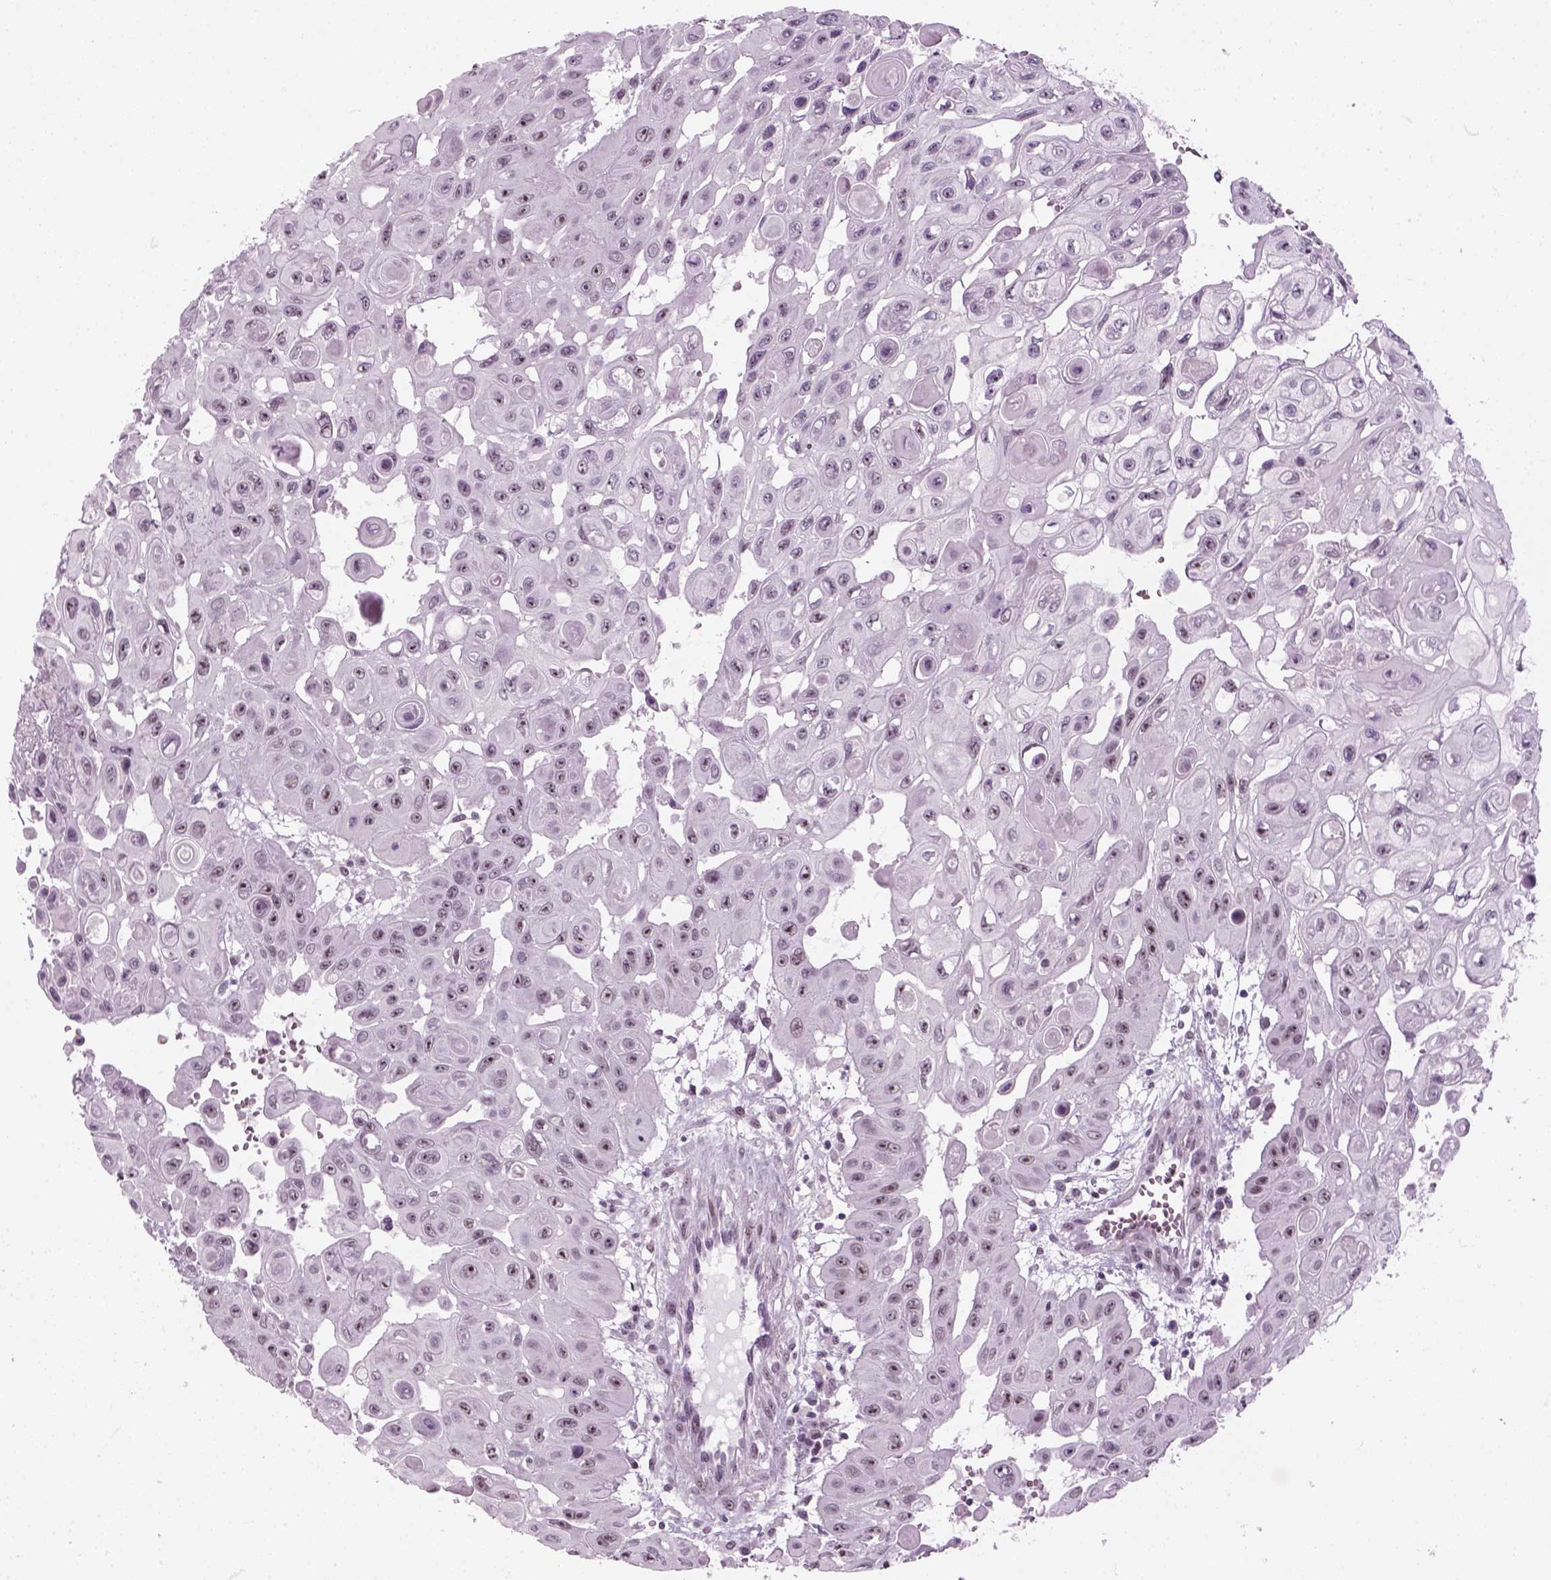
{"staining": {"intensity": "moderate", "quantity": "25%-75%", "location": "nuclear"}, "tissue": "head and neck cancer", "cell_type": "Tumor cells", "image_type": "cancer", "snomed": [{"axis": "morphology", "description": "Adenocarcinoma, NOS"}, {"axis": "topography", "description": "Head-Neck"}], "caption": "Immunohistochemical staining of head and neck adenocarcinoma reveals moderate nuclear protein positivity in about 25%-75% of tumor cells.", "gene": "ZNF865", "patient": {"sex": "male", "age": 73}}